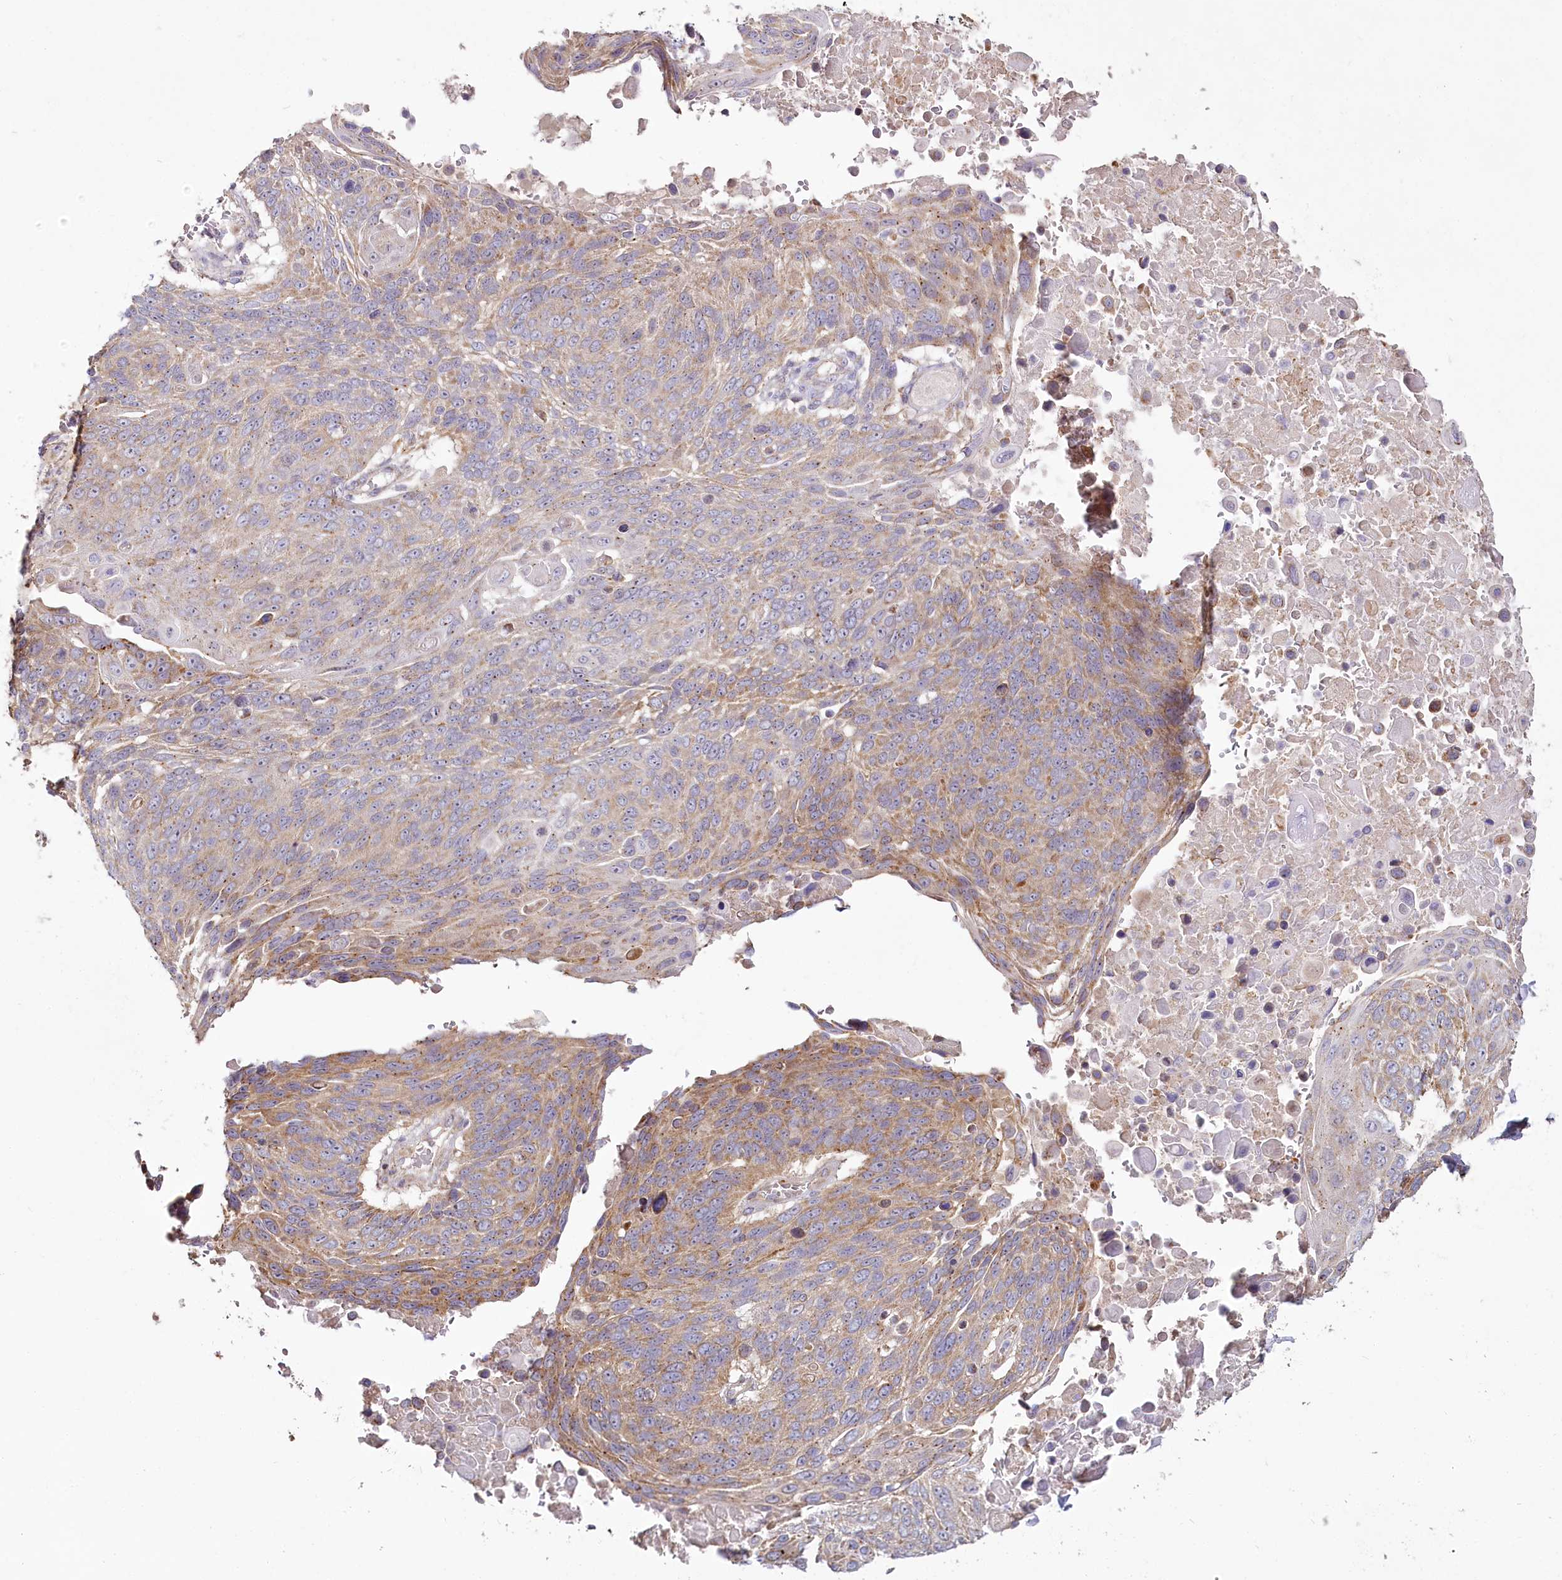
{"staining": {"intensity": "moderate", "quantity": "25%-75%", "location": "cytoplasmic/membranous"}, "tissue": "lung cancer", "cell_type": "Tumor cells", "image_type": "cancer", "snomed": [{"axis": "morphology", "description": "Squamous cell carcinoma, NOS"}, {"axis": "topography", "description": "Lung"}], "caption": "A micrograph of human squamous cell carcinoma (lung) stained for a protein demonstrates moderate cytoplasmic/membranous brown staining in tumor cells.", "gene": "ACOX2", "patient": {"sex": "male", "age": 66}}